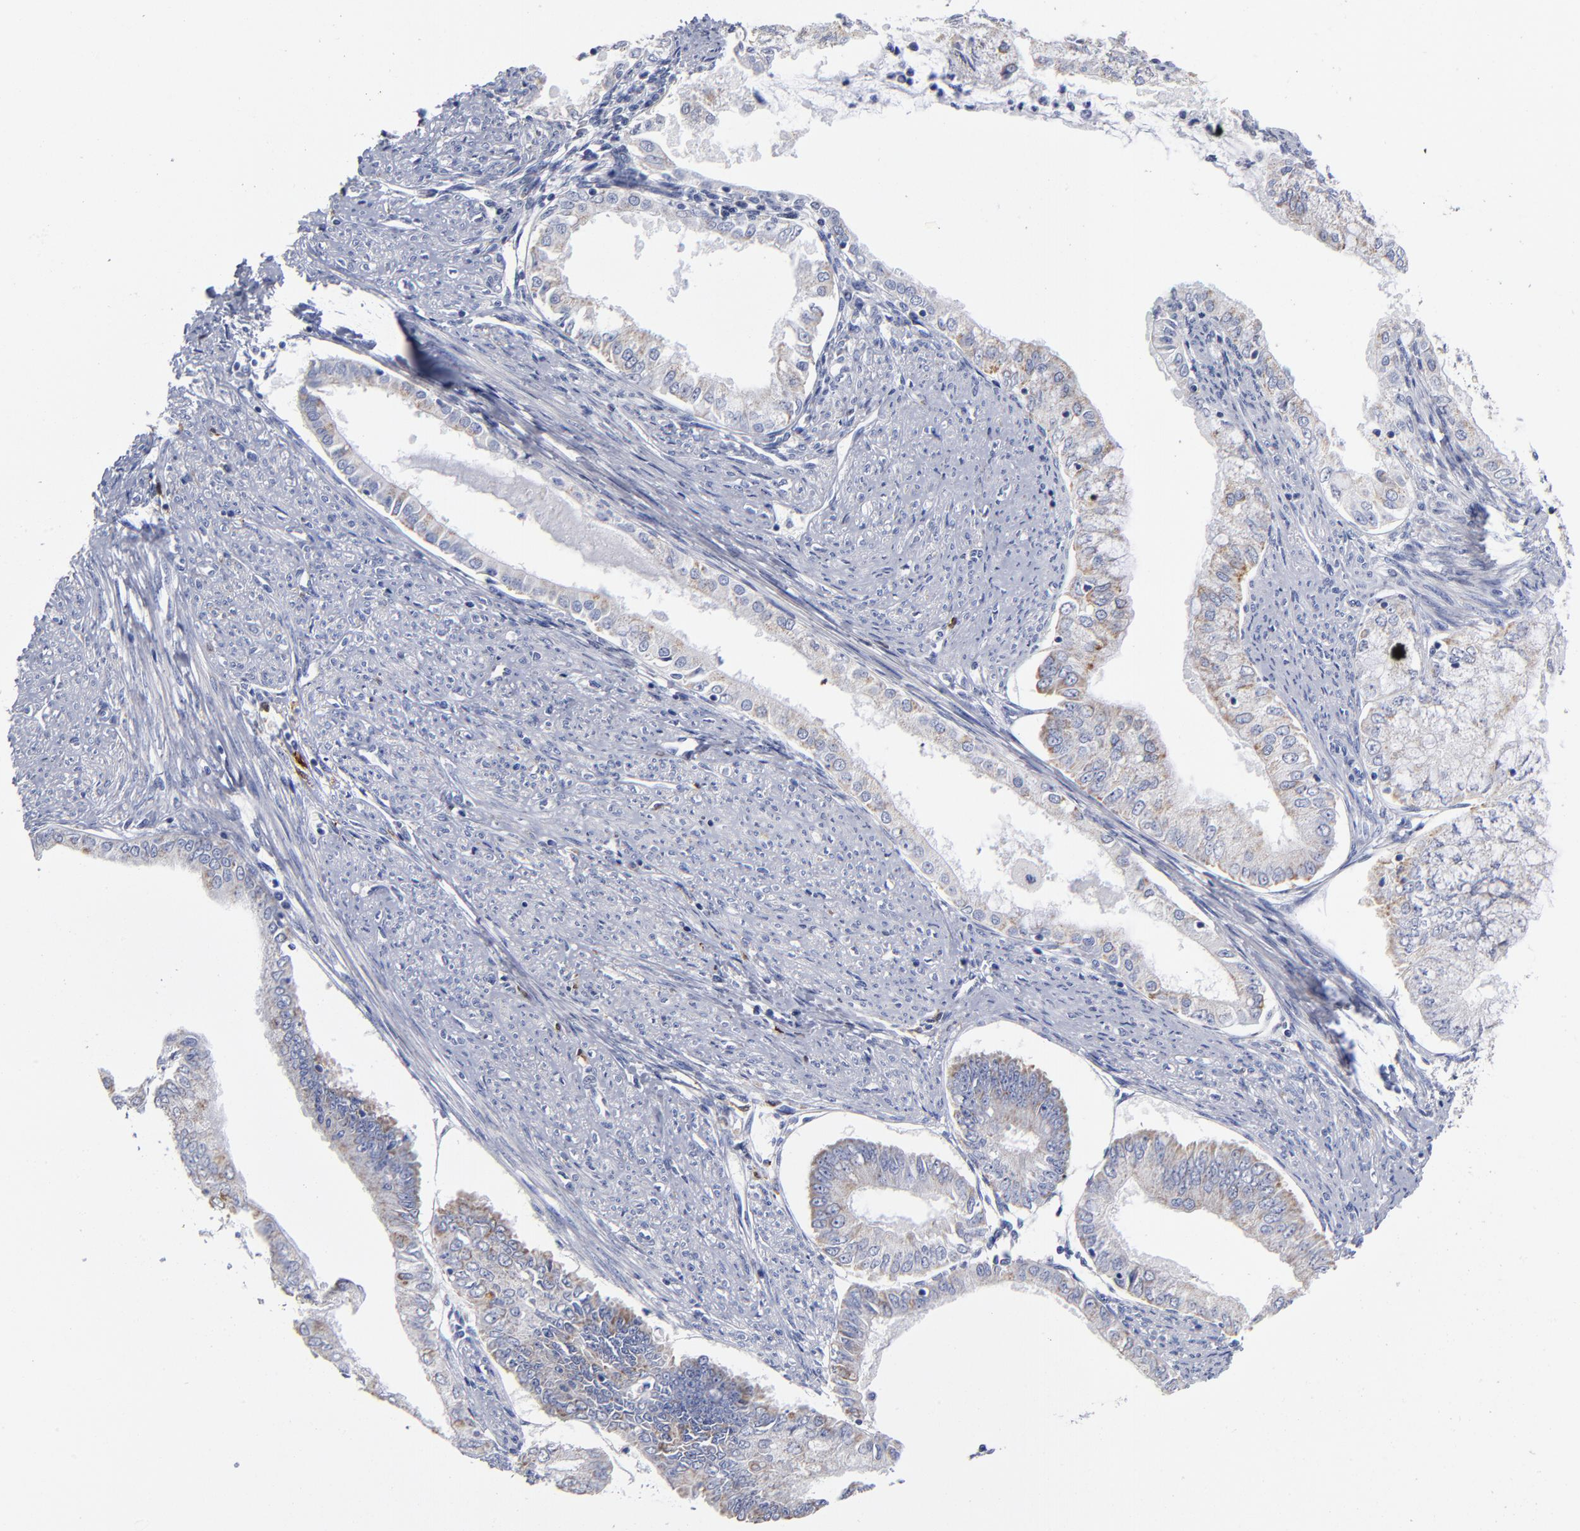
{"staining": {"intensity": "moderate", "quantity": "25%-75%", "location": "cytoplasmic/membranous"}, "tissue": "endometrial cancer", "cell_type": "Tumor cells", "image_type": "cancer", "snomed": [{"axis": "morphology", "description": "Adenocarcinoma, NOS"}, {"axis": "topography", "description": "Endometrium"}], "caption": "A brown stain labels moderate cytoplasmic/membranous staining of a protein in endometrial cancer (adenocarcinoma) tumor cells.", "gene": "PTP4A1", "patient": {"sex": "female", "age": 76}}